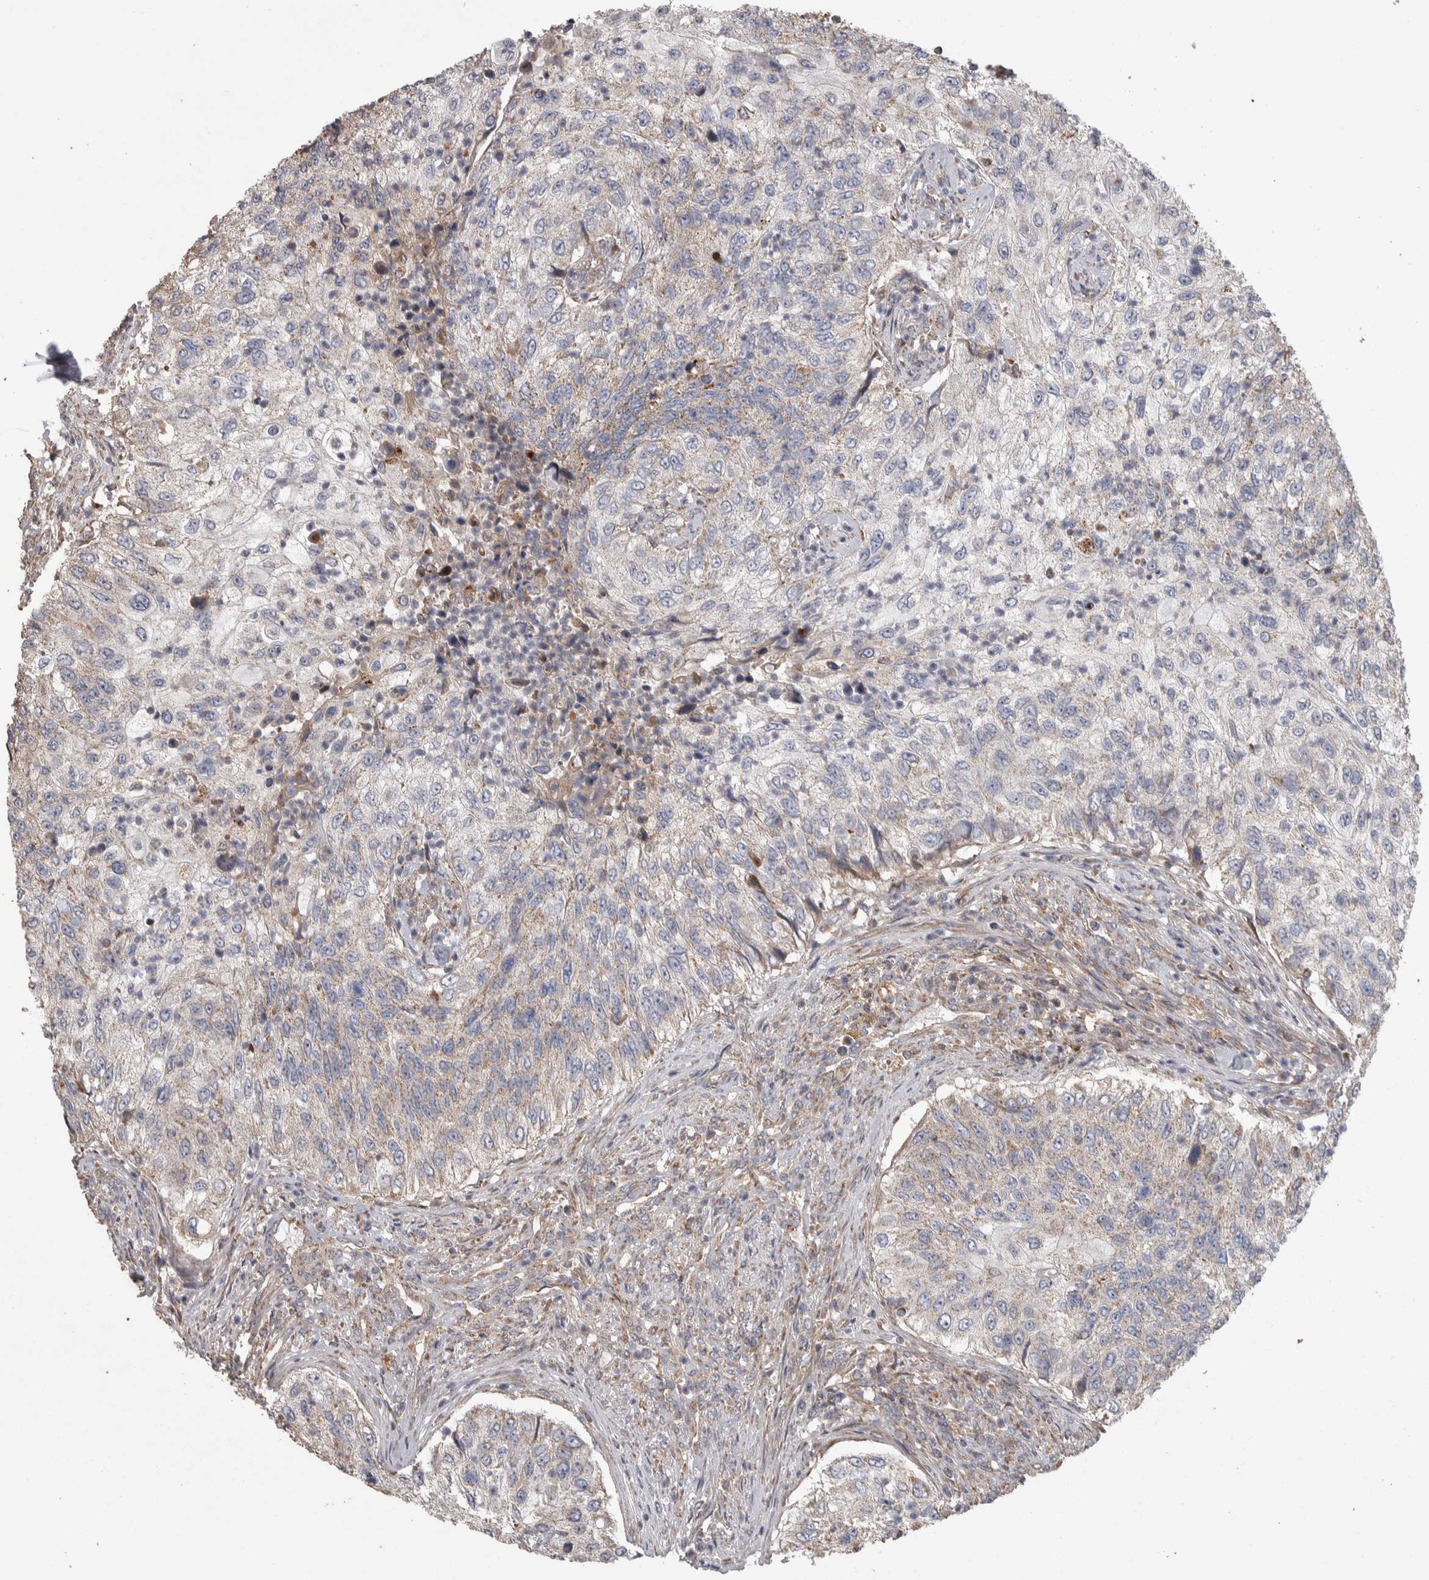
{"staining": {"intensity": "weak", "quantity": "25%-75%", "location": "cytoplasmic/membranous"}, "tissue": "urothelial cancer", "cell_type": "Tumor cells", "image_type": "cancer", "snomed": [{"axis": "morphology", "description": "Urothelial carcinoma, High grade"}, {"axis": "topography", "description": "Urinary bladder"}], "caption": "Weak cytoplasmic/membranous staining is appreciated in about 25%-75% of tumor cells in urothelial cancer. The staining was performed using DAB (3,3'-diaminobenzidine), with brown indicating positive protein expression. Nuclei are stained blue with hematoxylin.", "gene": "SCO1", "patient": {"sex": "female", "age": 60}}